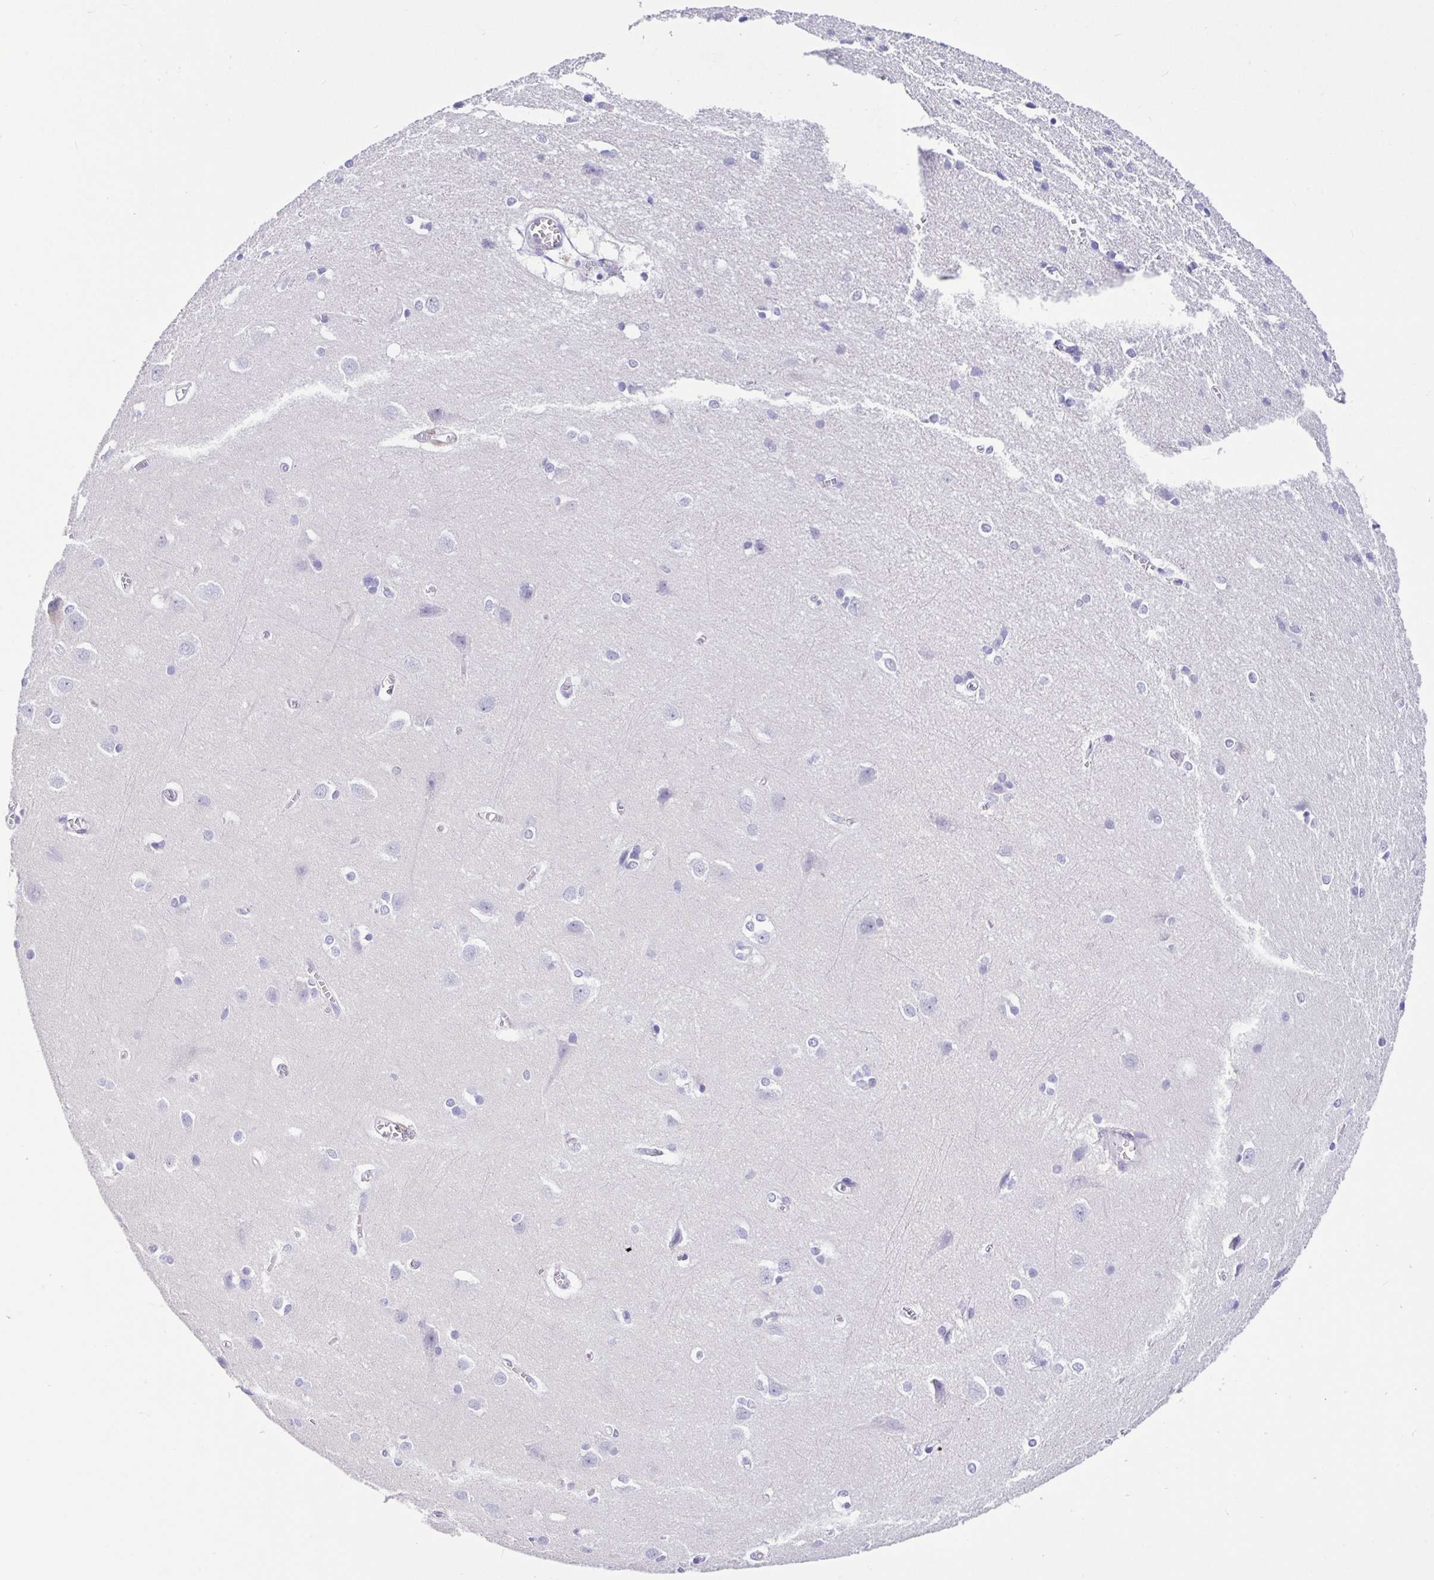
{"staining": {"intensity": "negative", "quantity": "none", "location": "none"}, "tissue": "cerebral cortex", "cell_type": "Endothelial cells", "image_type": "normal", "snomed": [{"axis": "morphology", "description": "Normal tissue, NOS"}, {"axis": "topography", "description": "Cerebral cortex"}], "caption": "This is an IHC histopathology image of normal human cerebral cortex. There is no staining in endothelial cells.", "gene": "PRAMEF18", "patient": {"sex": "male", "age": 37}}